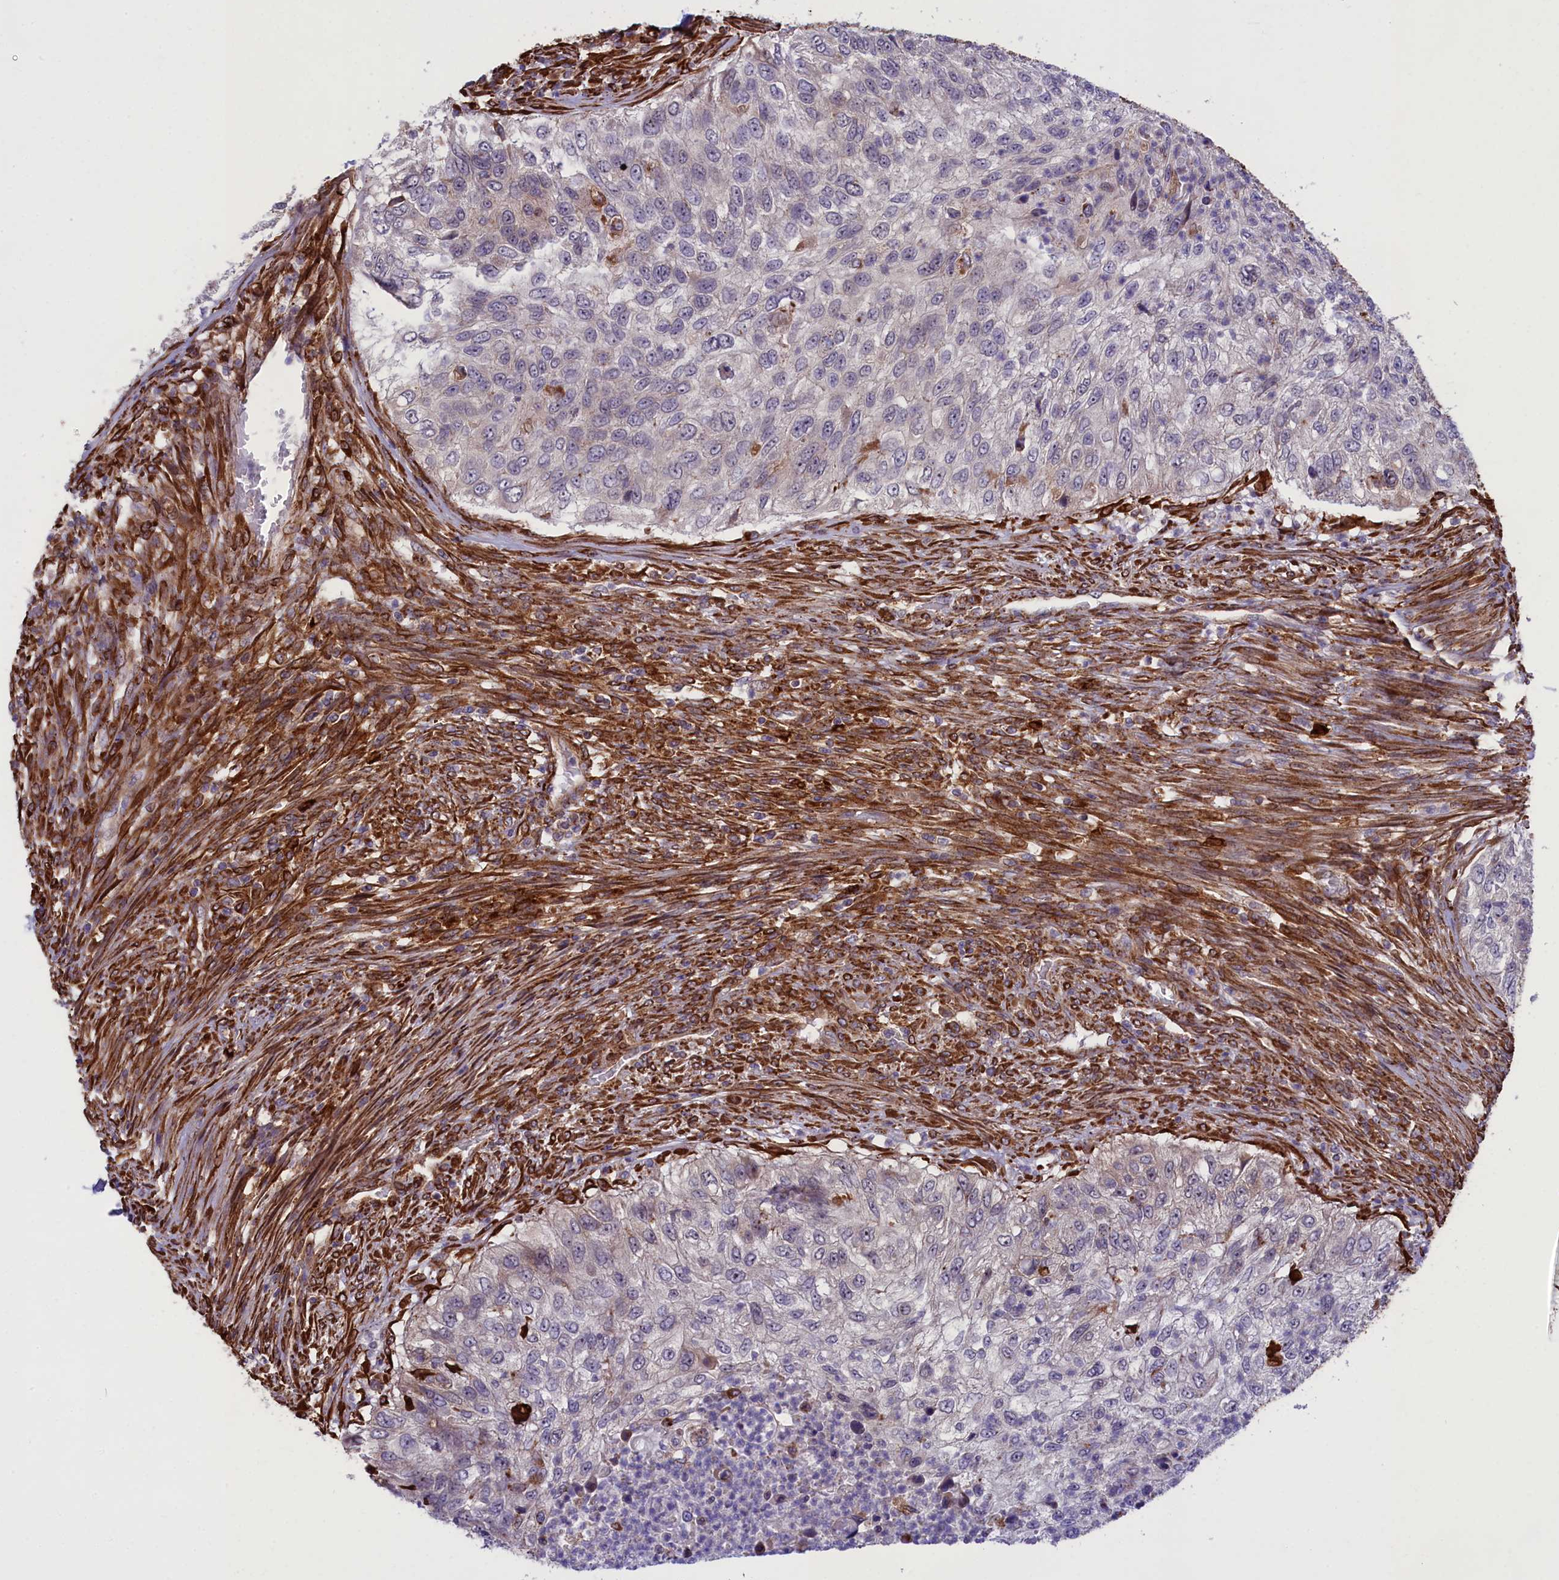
{"staining": {"intensity": "negative", "quantity": "none", "location": "none"}, "tissue": "urothelial cancer", "cell_type": "Tumor cells", "image_type": "cancer", "snomed": [{"axis": "morphology", "description": "Urothelial carcinoma, High grade"}, {"axis": "topography", "description": "Urinary bladder"}], "caption": "There is no significant positivity in tumor cells of urothelial cancer.", "gene": "MAN2B1", "patient": {"sex": "female", "age": 60}}